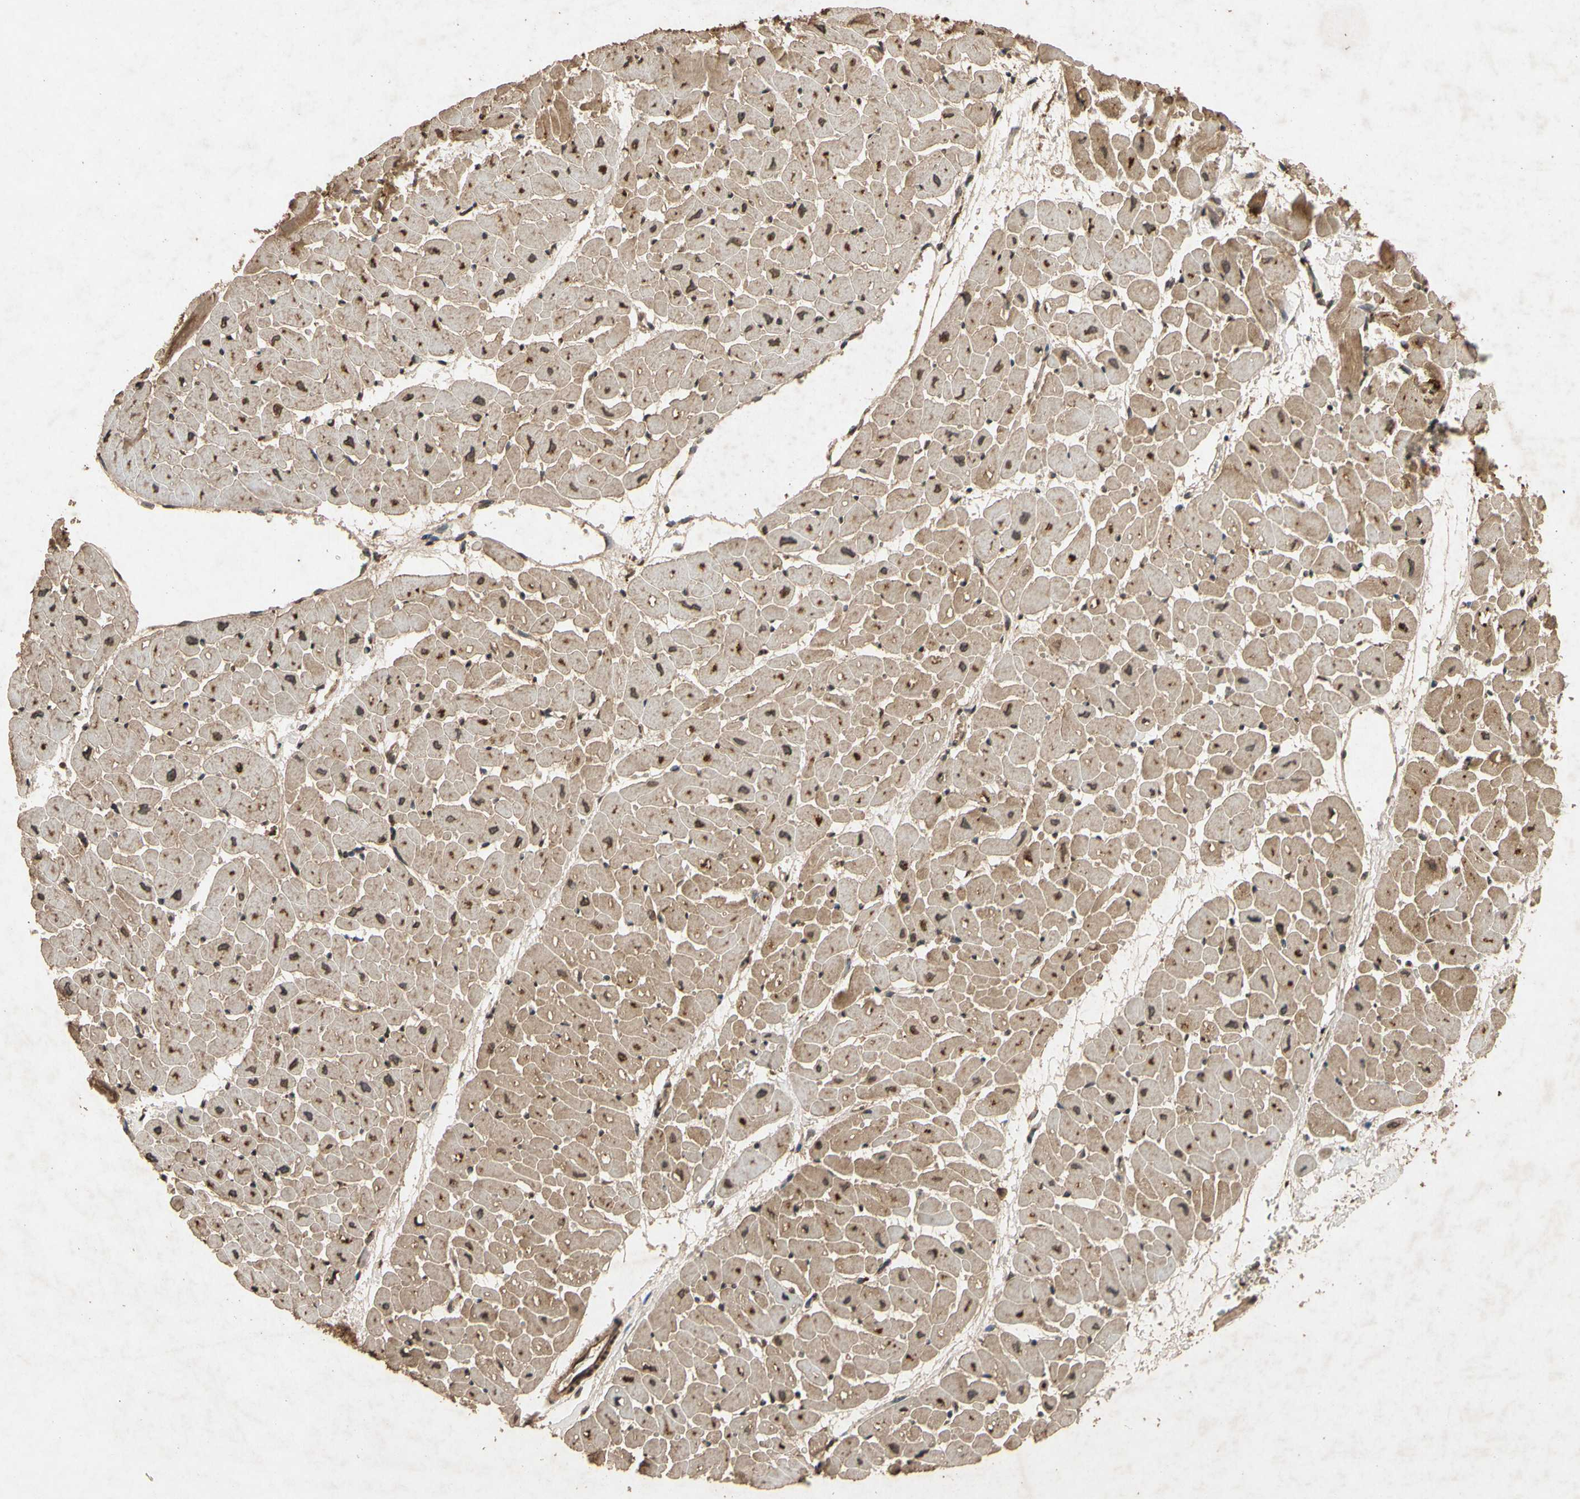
{"staining": {"intensity": "strong", "quantity": ">75%", "location": "cytoplasmic/membranous,nuclear"}, "tissue": "heart muscle", "cell_type": "Cardiomyocytes", "image_type": "normal", "snomed": [{"axis": "morphology", "description": "Normal tissue, NOS"}, {"axis": "topography", "description": "Heart"}], "caption": "Protein positivity by immunohistochemistry shows strong cytoplasmic/membranous,nuclear expression in approximately >75% of cardiomyocytes in benign heart muscle. The staining was performed using DAB to visualize the protein expression in brown, while the nuclei were stained in blue with hematoxylin (Magnification: 20x).", "gene": "TXN2", "patient": {"sex": "male", "age": 45}}